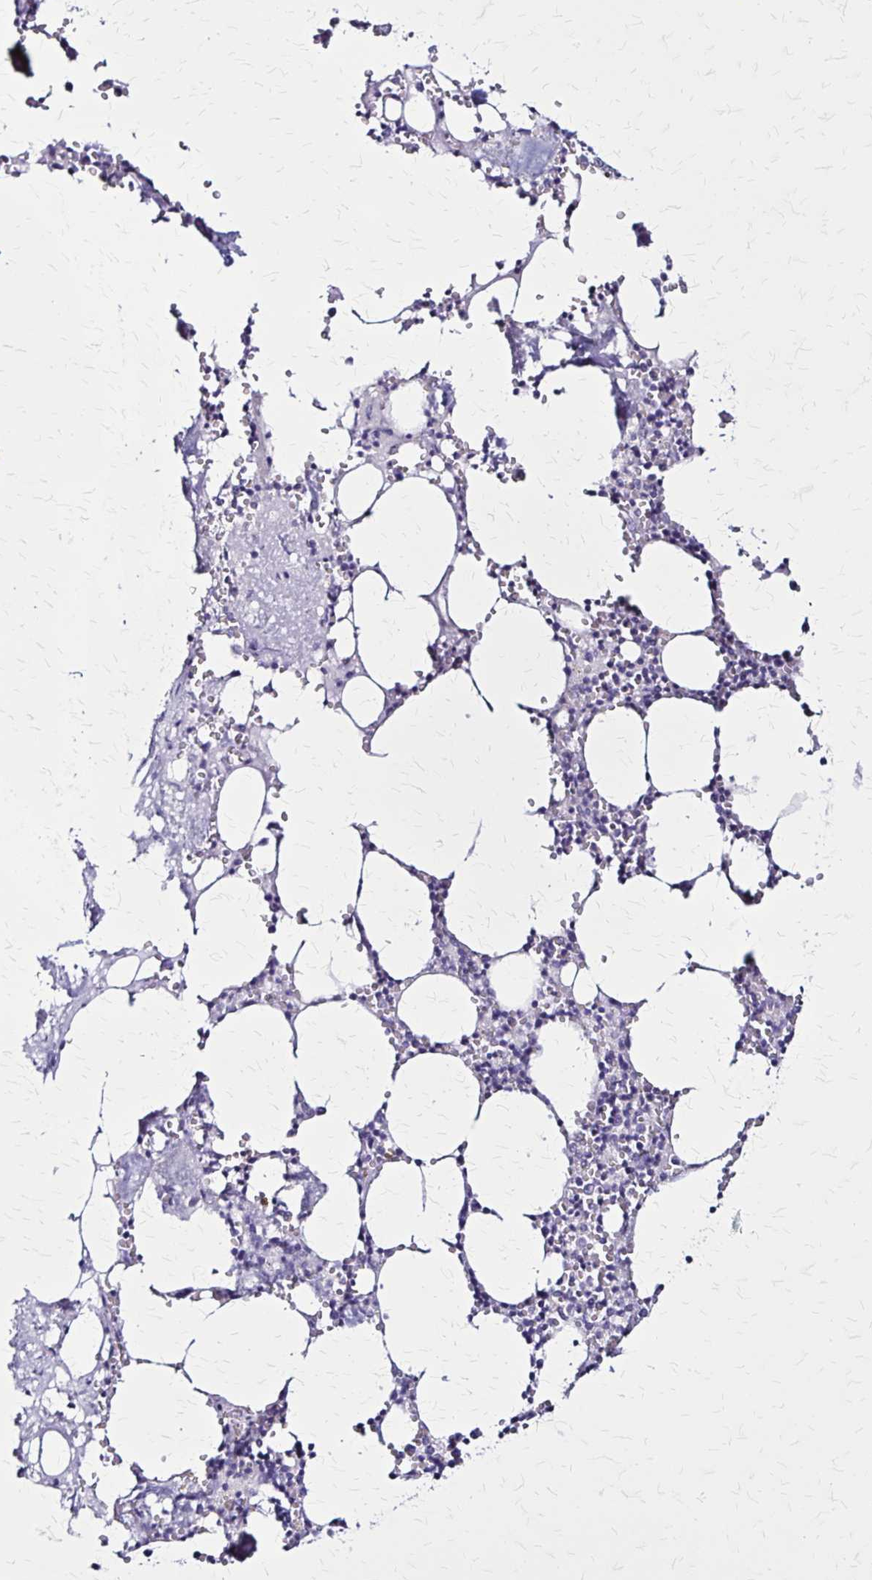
{"staining": {"intensity": "negative", "quantity": "none", "location": "none"}, "tissue": "bone marrow", "cell_type": "Hematopoietic cells", "image_type": "normal", "snomed": [{"axis": "morphology", "description": "Normal tissue, NOS"}, {"axis": "topography", "description": "Bone marrow"}], "caption": "A high-resolution micrograph shows IHC staining of normal bone marrow, which demonstrates no significant positivity in hematopoietic cells. (DAB IHC with hematoxylin counter stain).", "gene": "PLXNA4", "patient": {"sex": "male", "age": 54}}